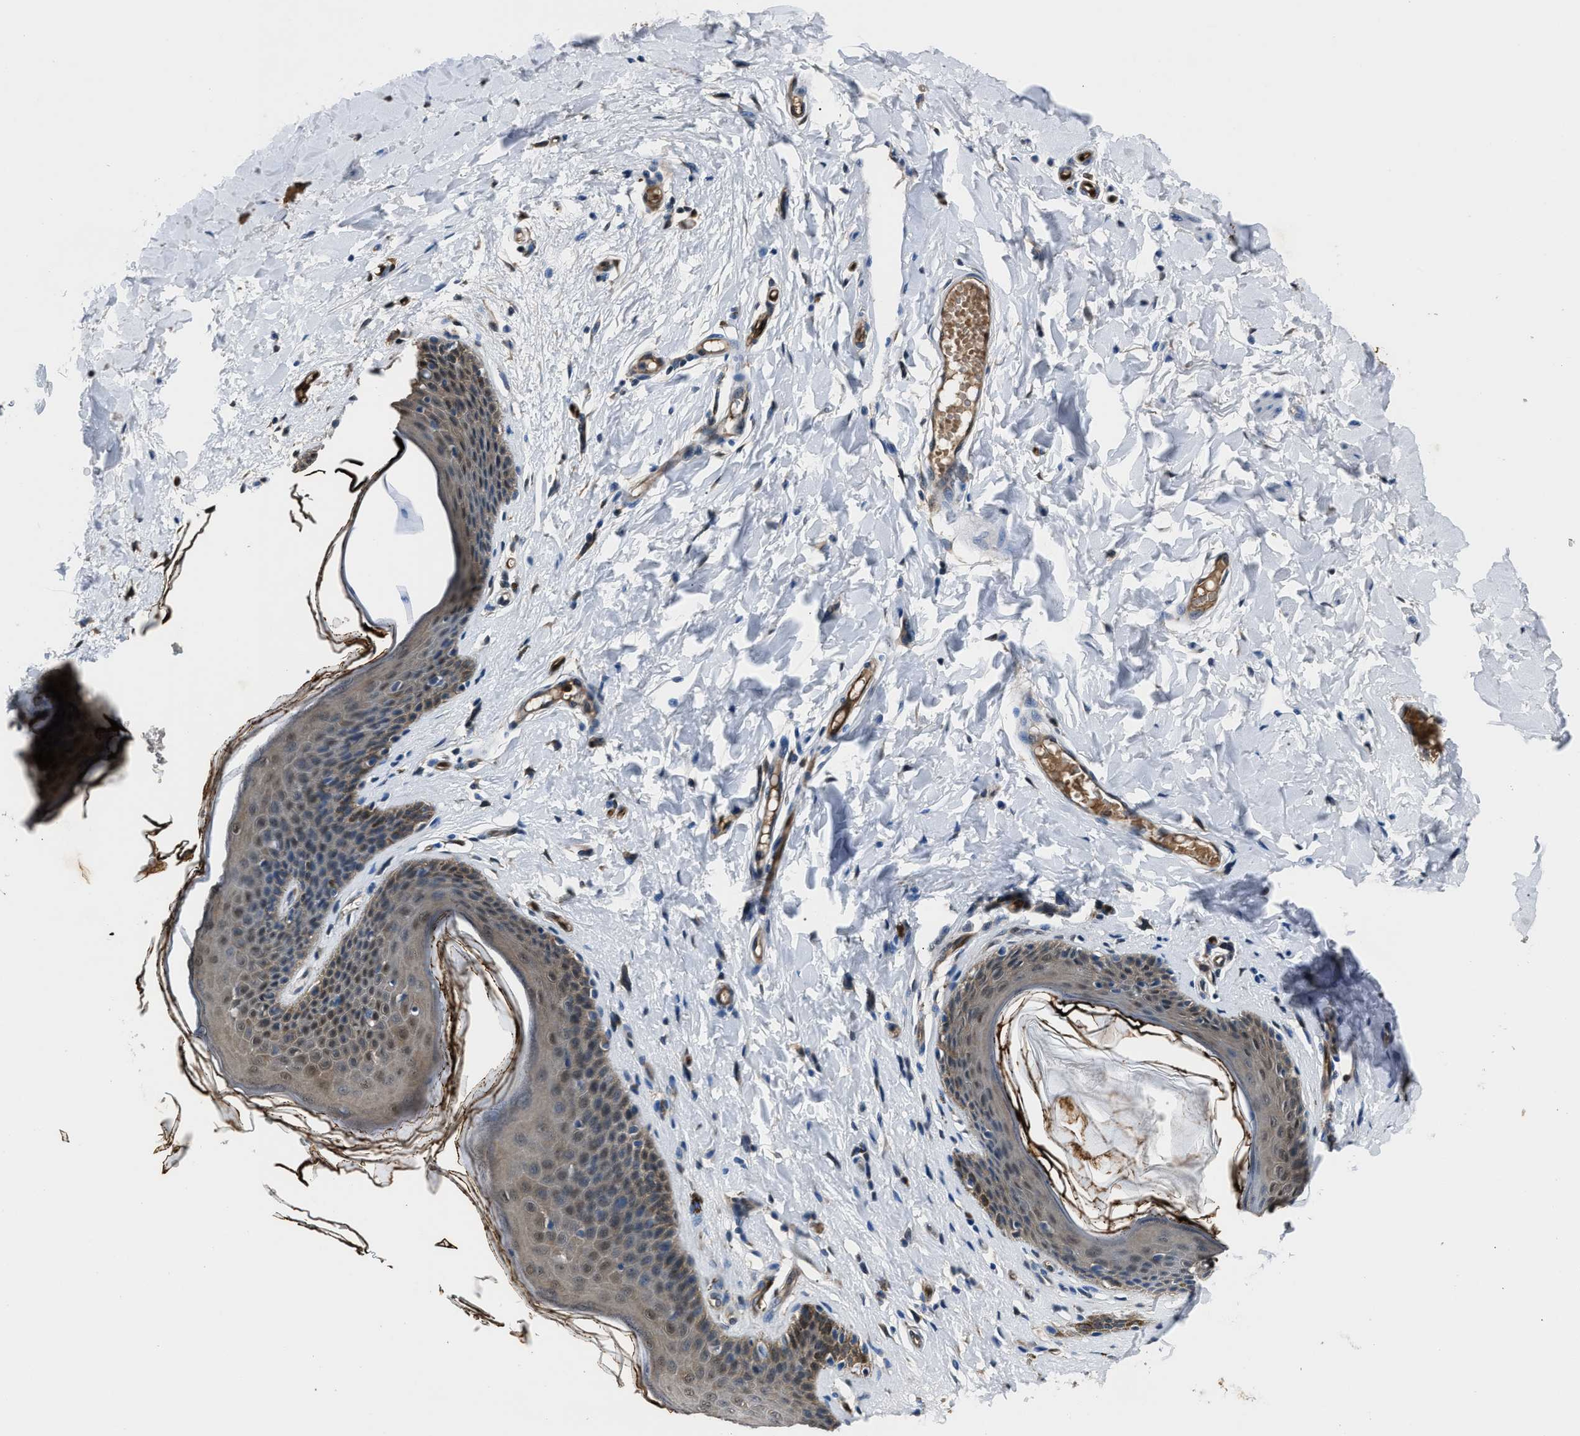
{"staining": {"intensity": "weak", "quantity": "25%-75%", "location": "cytoplasmic/membranous,nuclear"}, "tissue": "skin", "cell_type": "Epidermal cells", "image_type": "normal", "snomed": [{"axis": "morphology", "description": "Normal tissue, NOS"}, {"axis": "topography", "description": "Vulva"}], "caption": "IHC (DAB) staining of normal skin exhibits weak cytoplasmic/membranous,nuclear protein expression in about 25%-75% of epidermal cells.", "gene": "PPA1", "patient": {"sex": "female", "age": 66}}